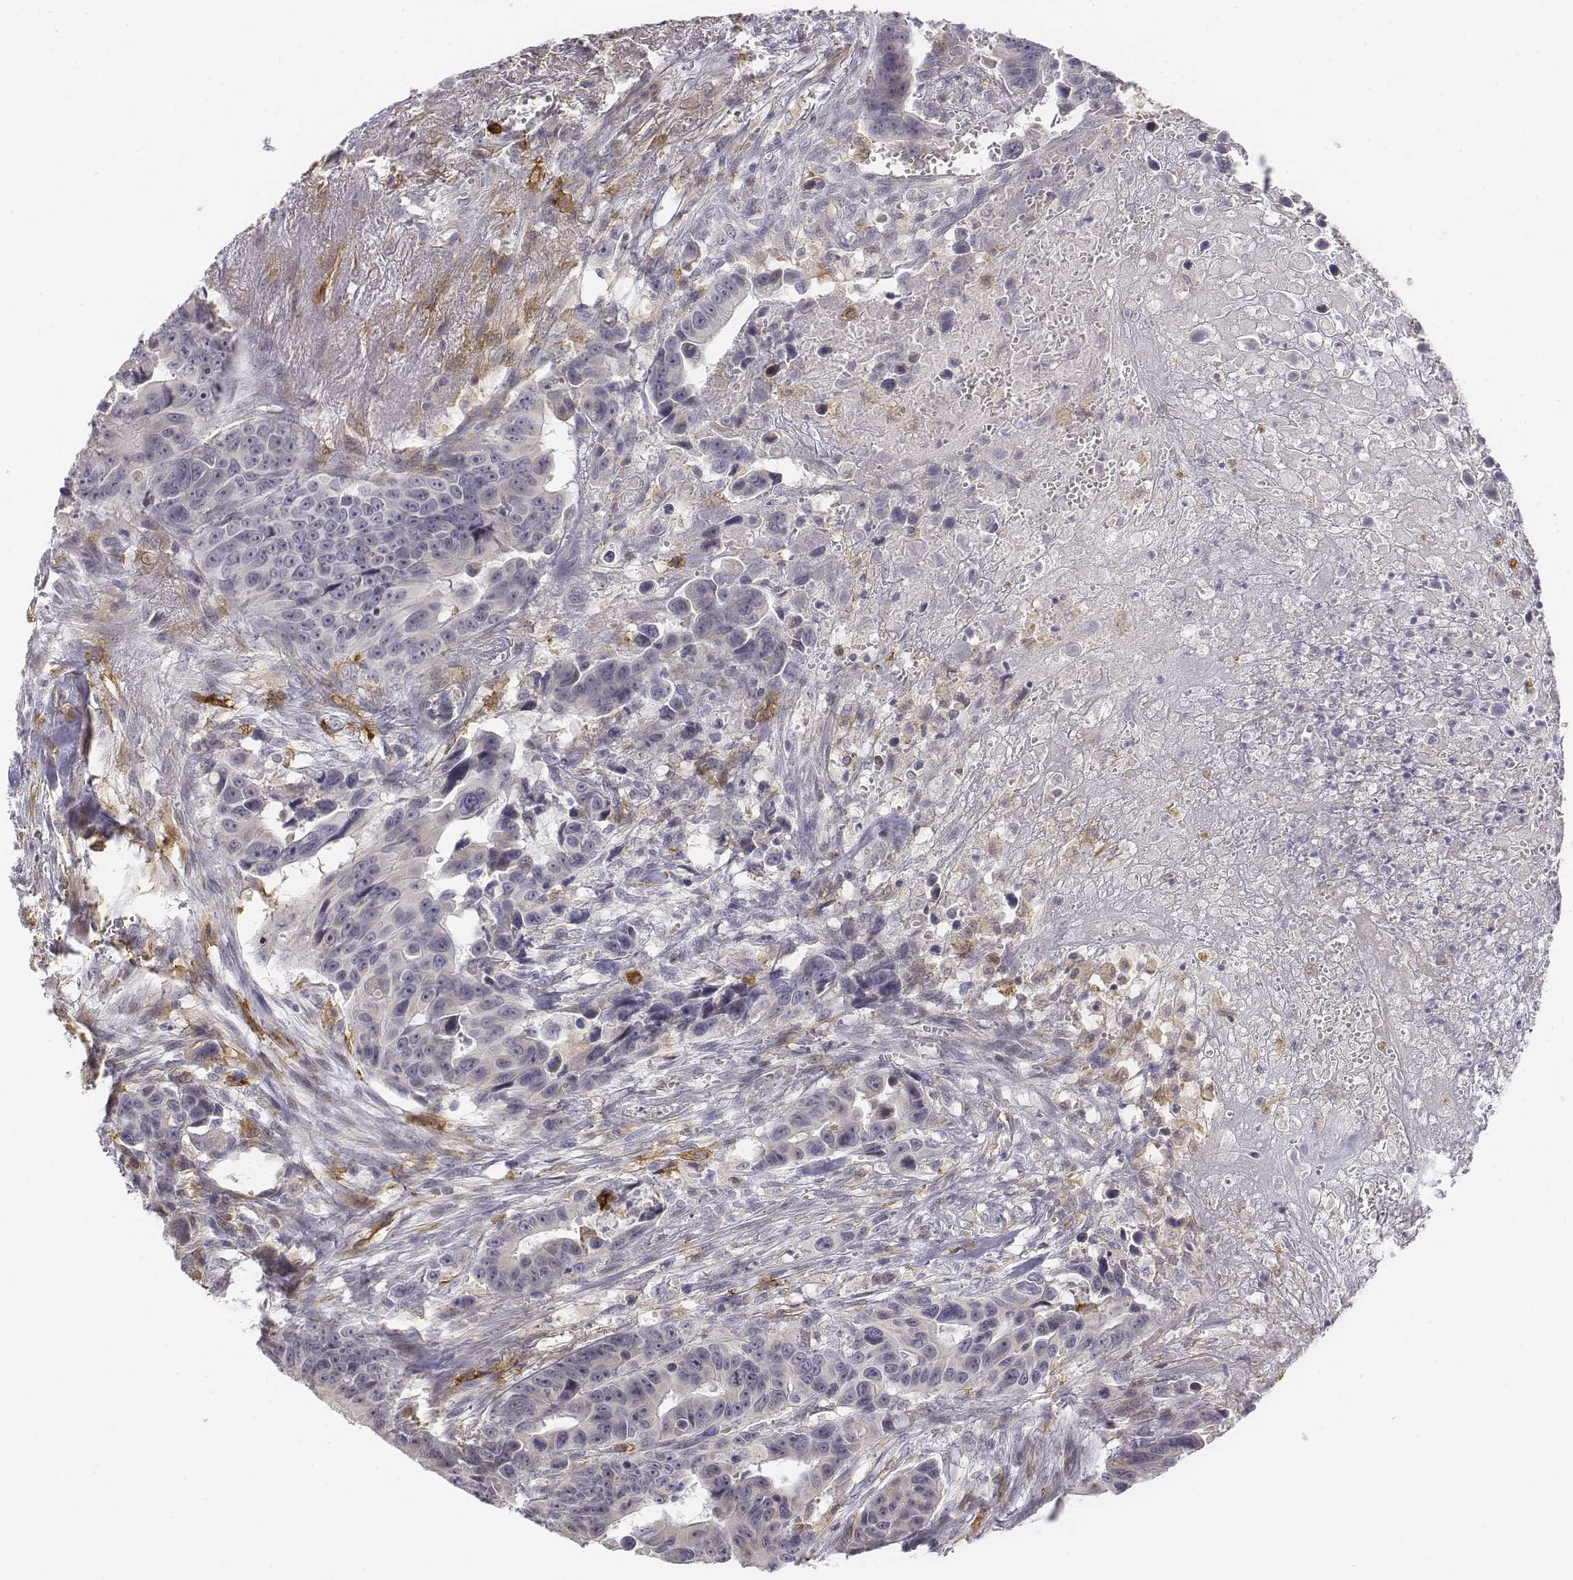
{"staining": {"intensity": "negative", "quantity": "none", "location": "none"}, "tissue": "colorectal cancer", "cell_type": "Tumor cells", "image_type": "cancer", "snomed": [{"axis": "morphology", "description": "Adenocarcinoma, NOS"}, {"axis": "topography", "description": "Colon"}], "caption": "This is a image of immunohistochemistry staining of colorectal cancer, which shows no staining in tumor cells.", "gene": "CD14", "patient": {"sex": "female", "age": 87}}